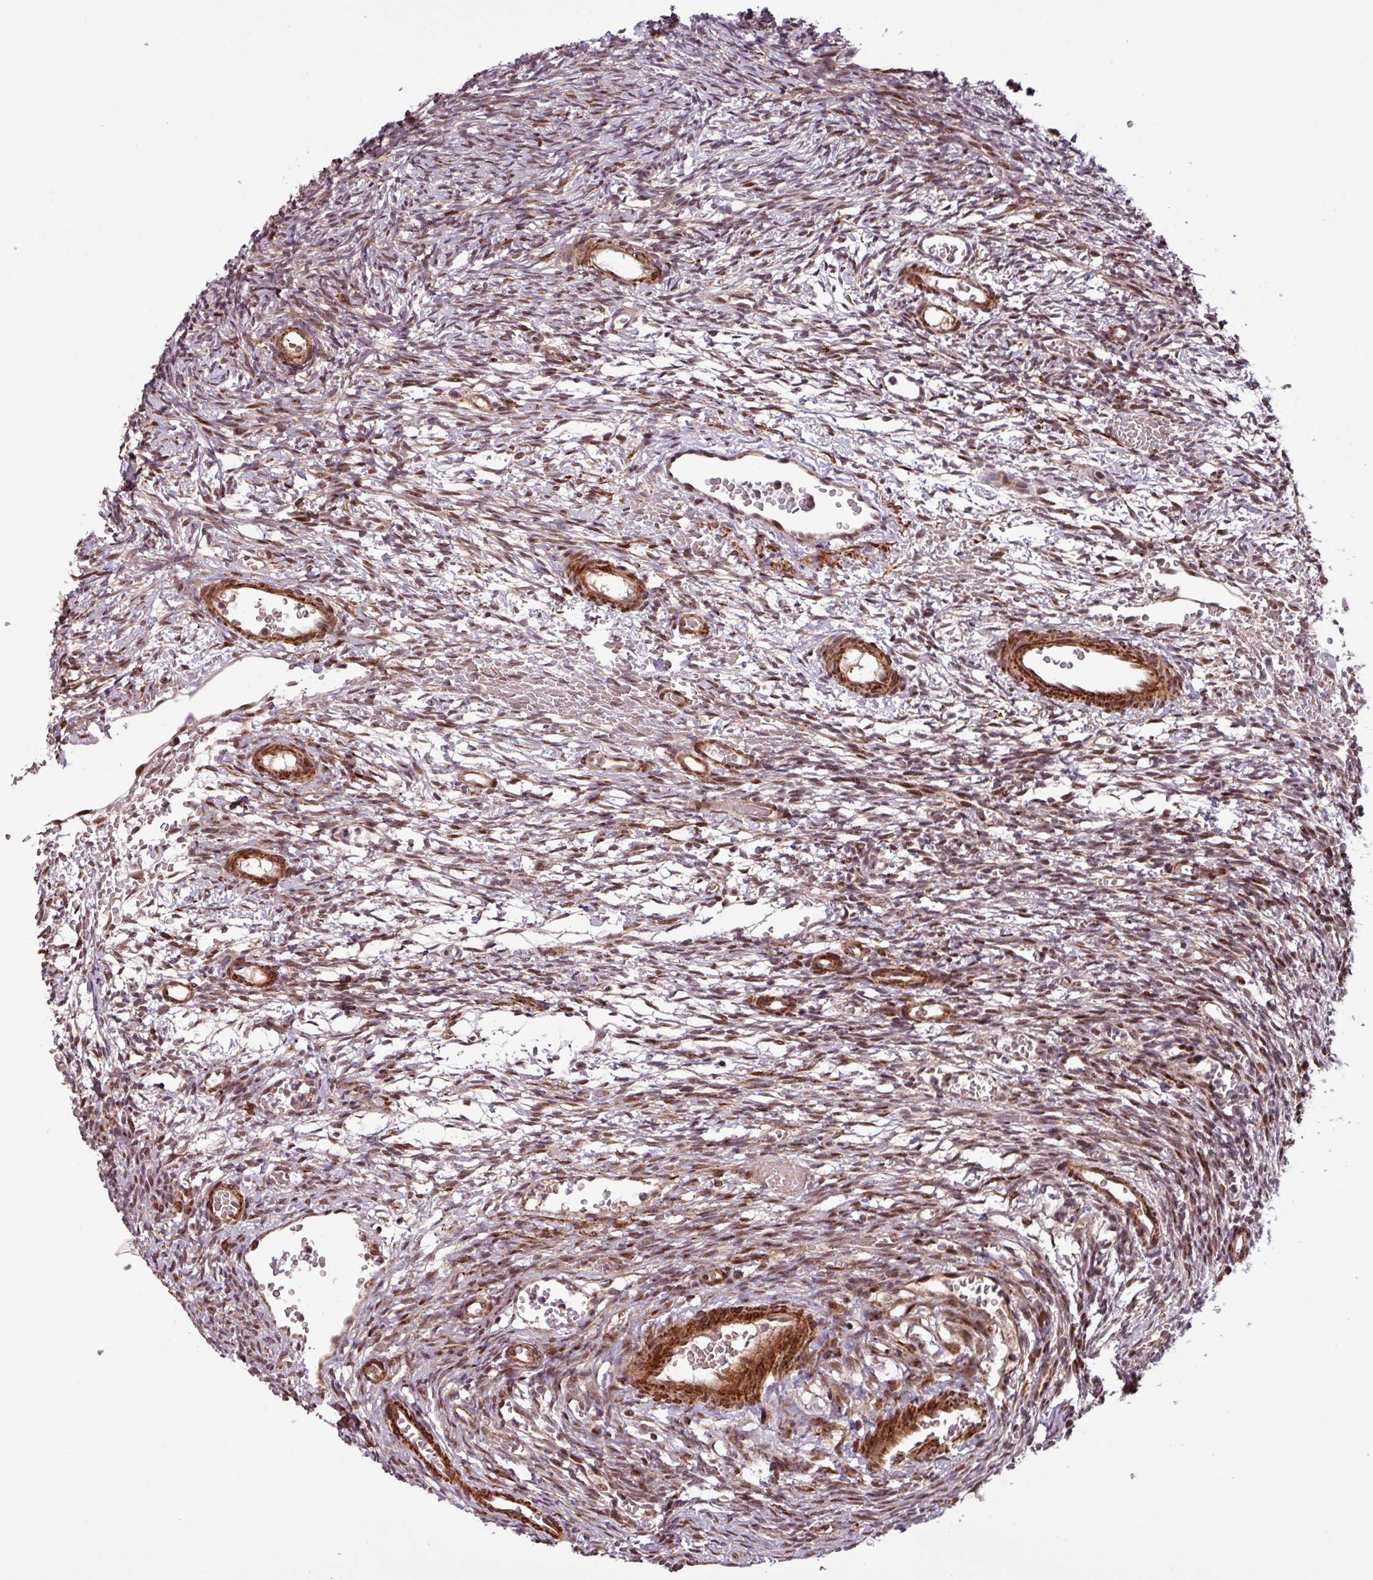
{"staining": {"intensity": "moderate", "quantity": ">75%", "location": "nuclear"}, "tissue": "ovary", "cell_type": "Ovarian stroma cells", "image_type": "normal", "snomed": [{"axis": "morphology", "description": "Normal tissue, NOS"}, {"axis": "topography", "description": "Ovary"}], "caption": "Immunohistochemistry (IHC) (DAB (3,3'-diaminobenzidine)) staining of unremarkable human ovary exhibits moderate nuclear protein staining in about >75% of ovarian stroma cells.", "gene": "SLC22A24", "patient": {"sex": "female", "age": 39}}